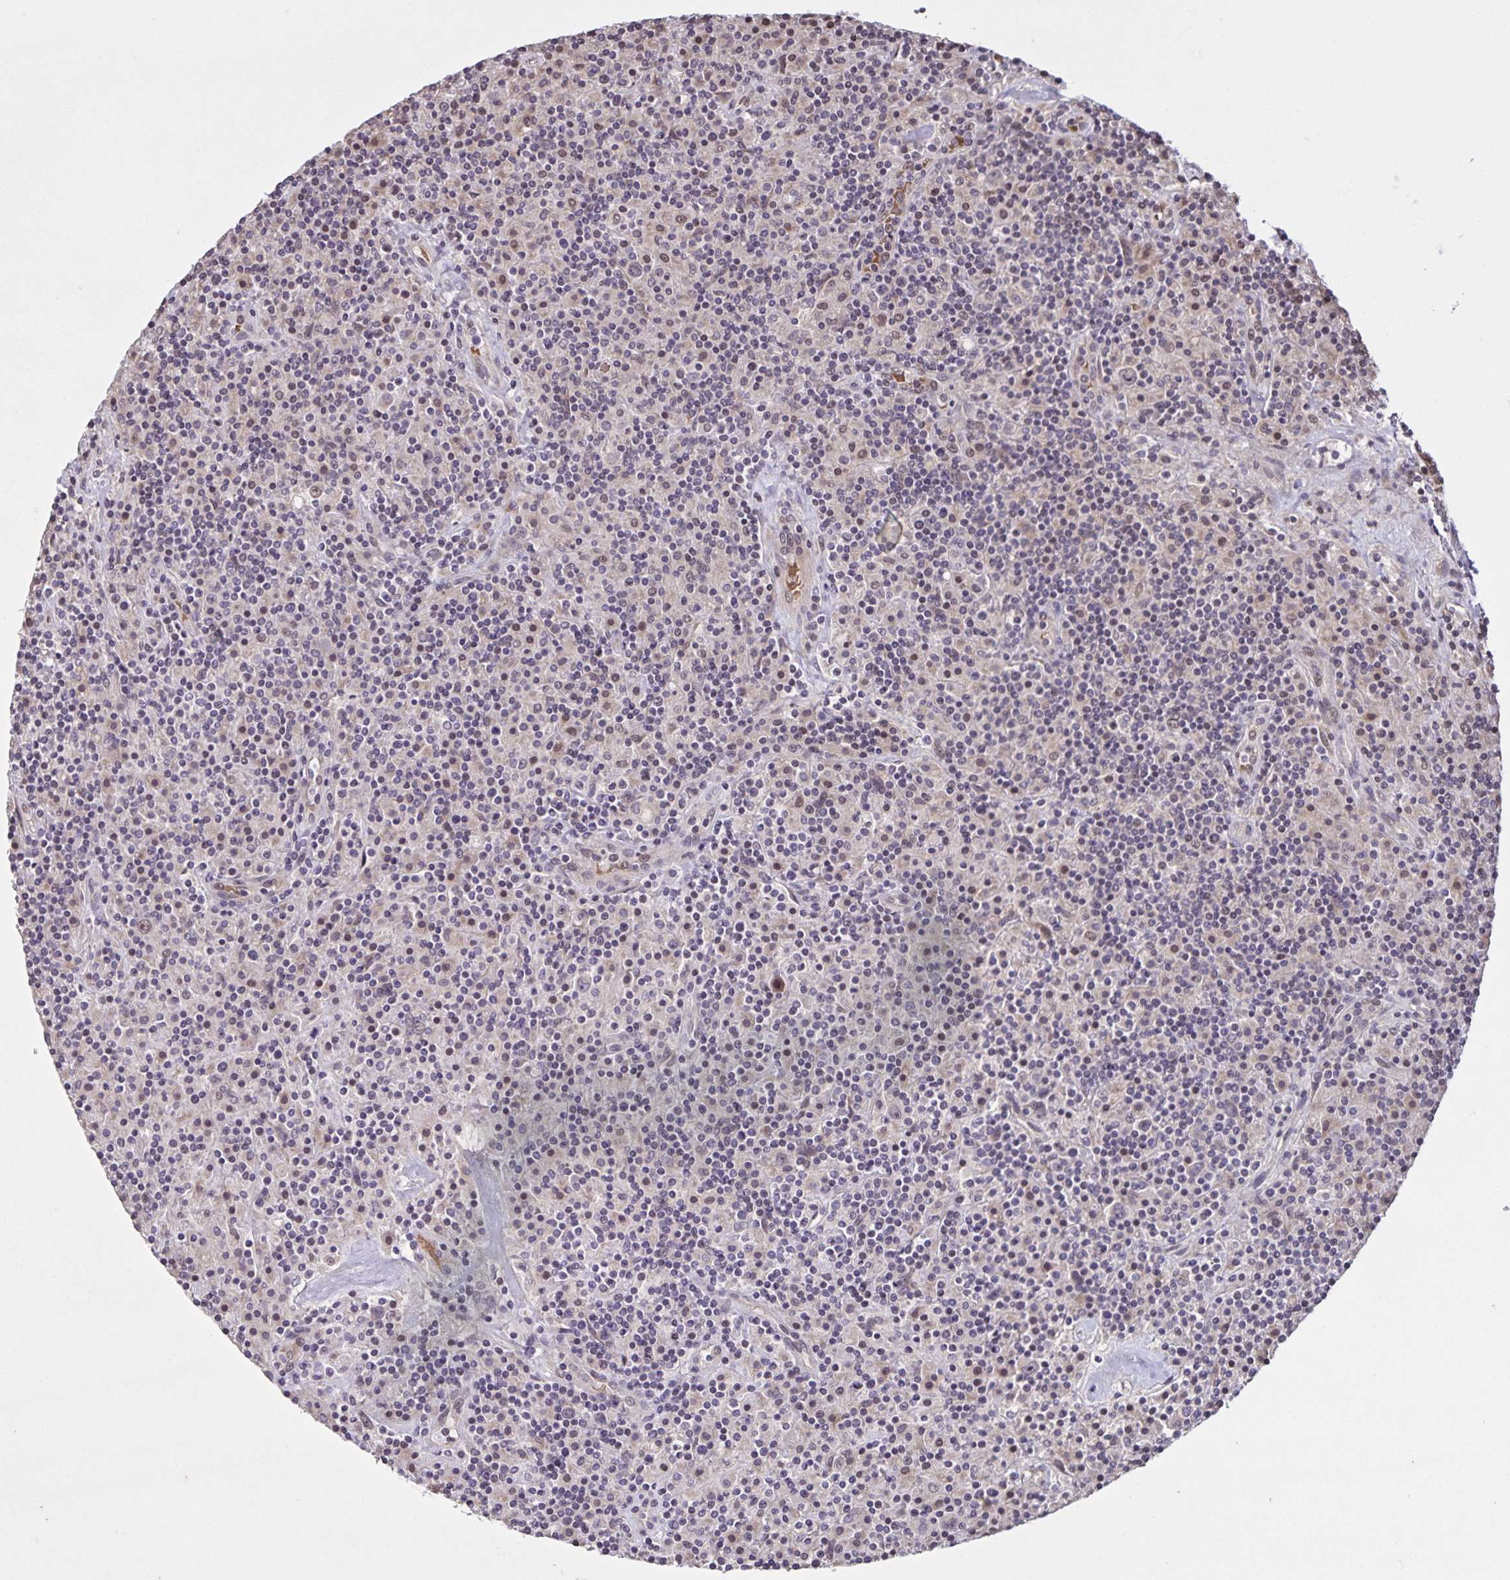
{"staining": {"intensity": "weak", "quantity": "<25%", "location": "nuclear"}, "tissue": "lymphoma", "cell_type": "Tumor cells", "image_type": "cancer", "snomed": [{"axis": "morphology", "description": "Hodgkin's disease, NOS"}, {"axis": "topography", "description": "Lymph node"}], "caption": "An immunohistochemistry (IHC) histopathology image of Hodgkin's disease is shown. There is no staining in tumor cells of Hodgkin's disease.", "gene": "GDF2", "patient": {"sex": "male", "age": 70}}